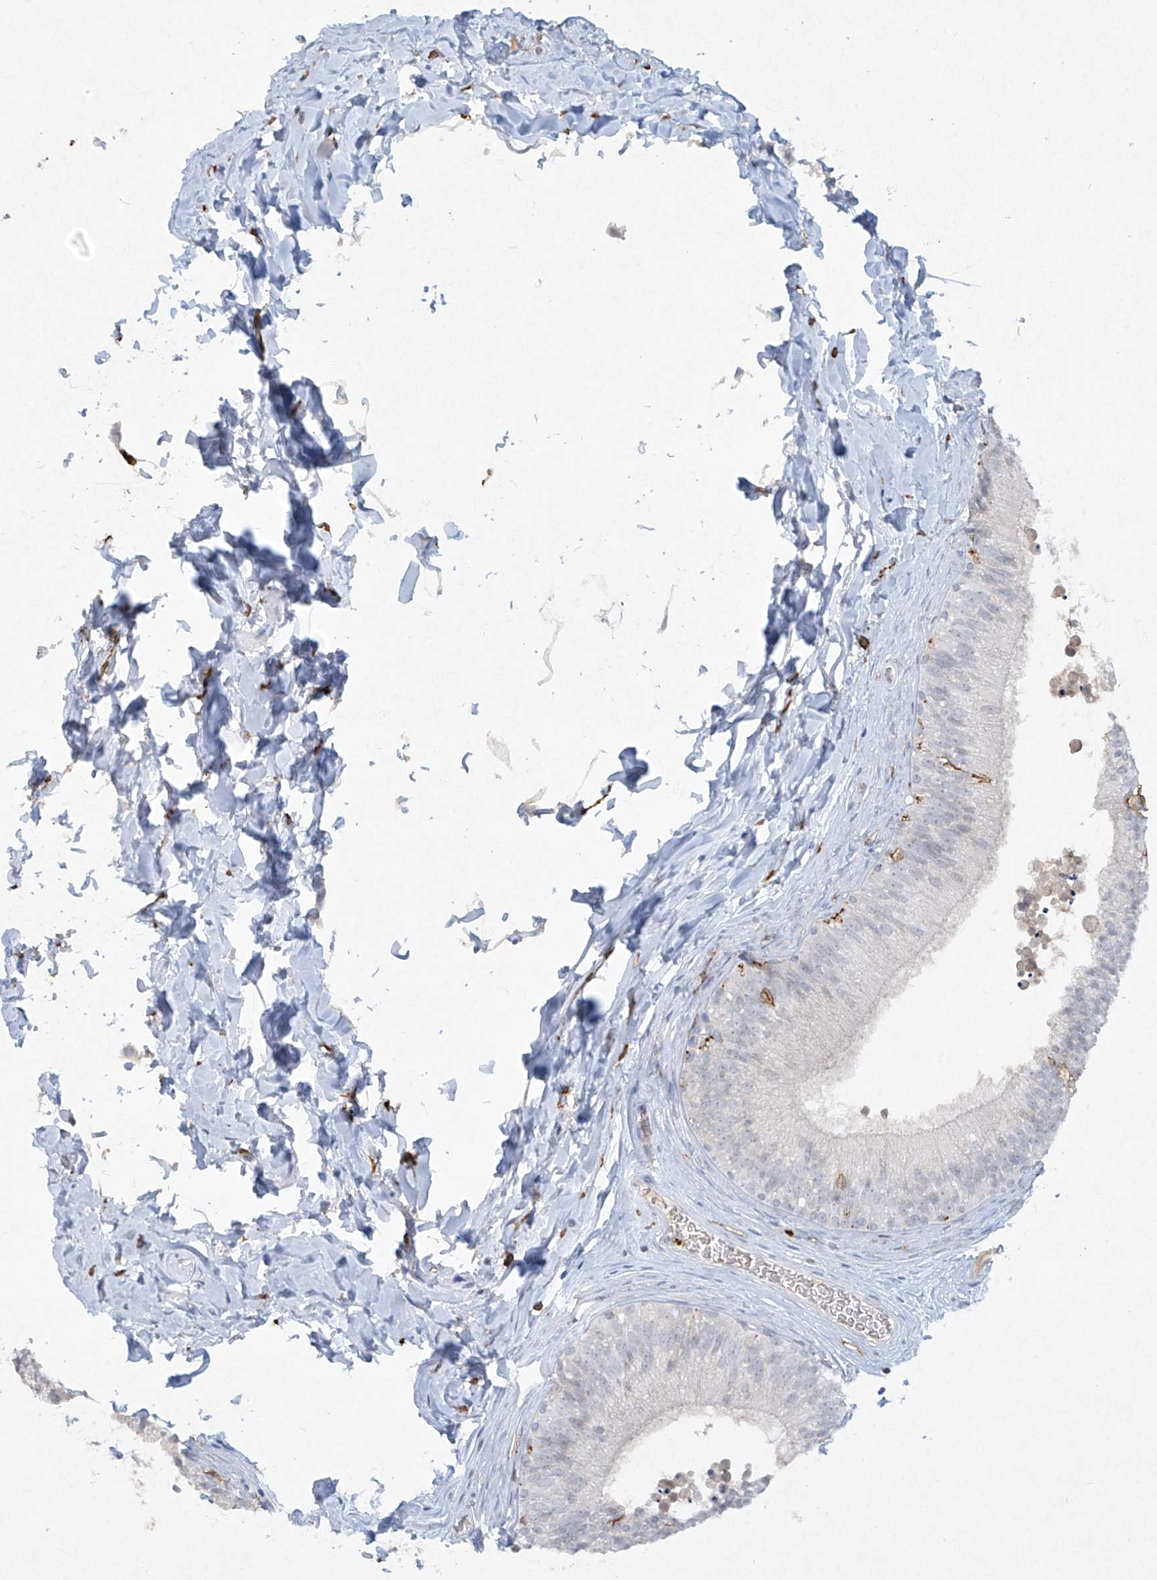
{"staining": {"intensity": "negative", "quantity": "none", "location": "none"}, "tissue": "epididymis", "cell_type": "Glandular cells", "image_type": "normal", "snomed": [{"axis": "morphology", "description": "Normal tissue, NOS"}, {"axis": "topography", "description": "Epididymis"}], "caption": "There is no significant staining in glandular cells of epididymis. Brightfield microscopy of IHC stained with DAB (brown) and hematoxylin (blue), captured at high magnification.", "gene": "FCGR3A", "patient": {"sex": "male", "age": 29}}